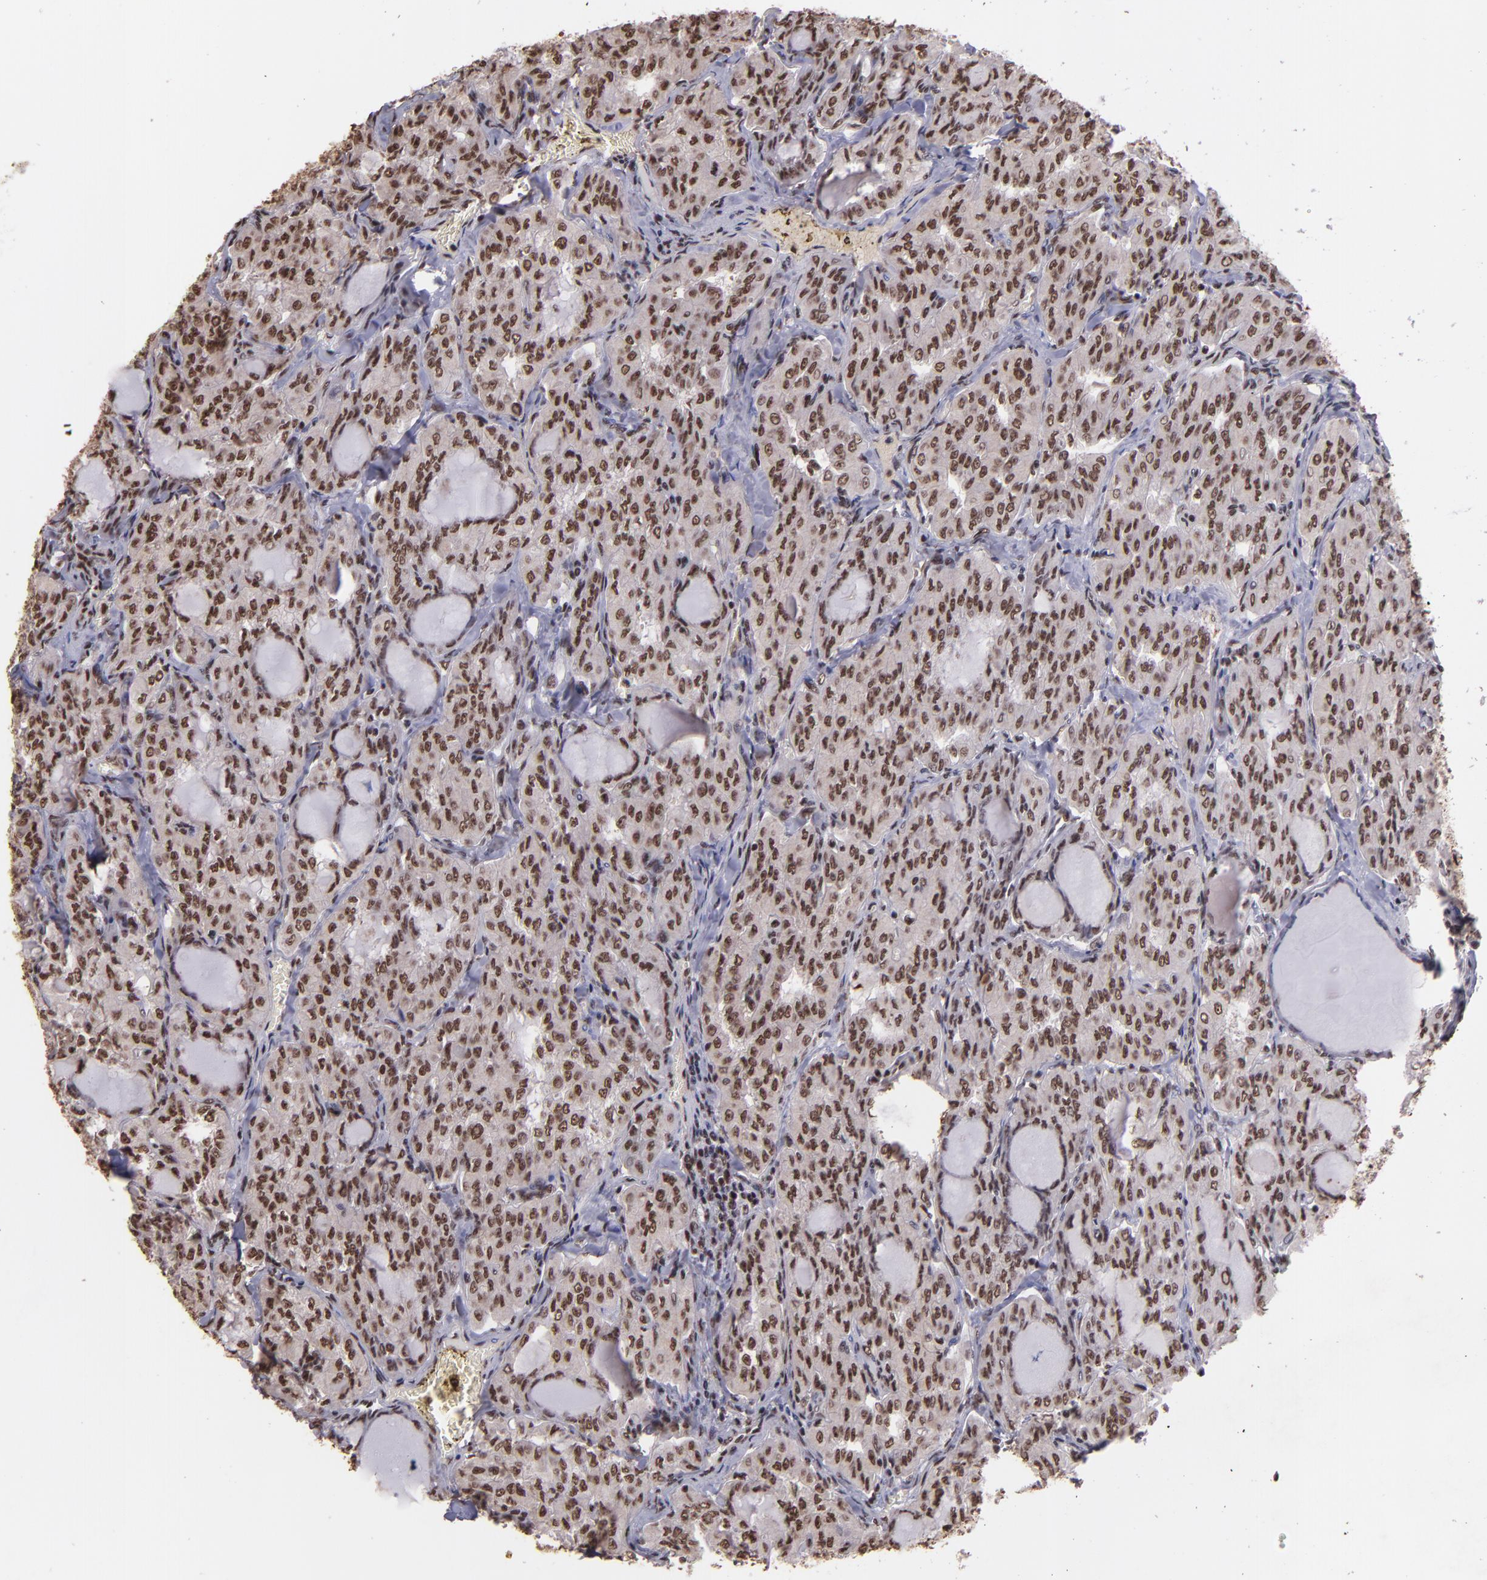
{"staining": {"intensity": "strong", "quantity": ">75%", "location": "nuclear"}, "tissue": "thyroid cancer", "cell_type": "Tumor cells", "image_type": "cancer", "snomed": [{"axis": "morphology", "description": "Papillary adenocarcinoma, NOS"}, {"axis": "topography", "description": "Thyroid gland"}], "caption": "Immunohistochemistry (IHC) of thyroid cancer (papillary adenocarcinoma) exhibits high levels of strong nuclear positivity in approximately >75% of tumor cells.", "gene": "PQBP1", "patient": {"sex": "male", "age": 20}}